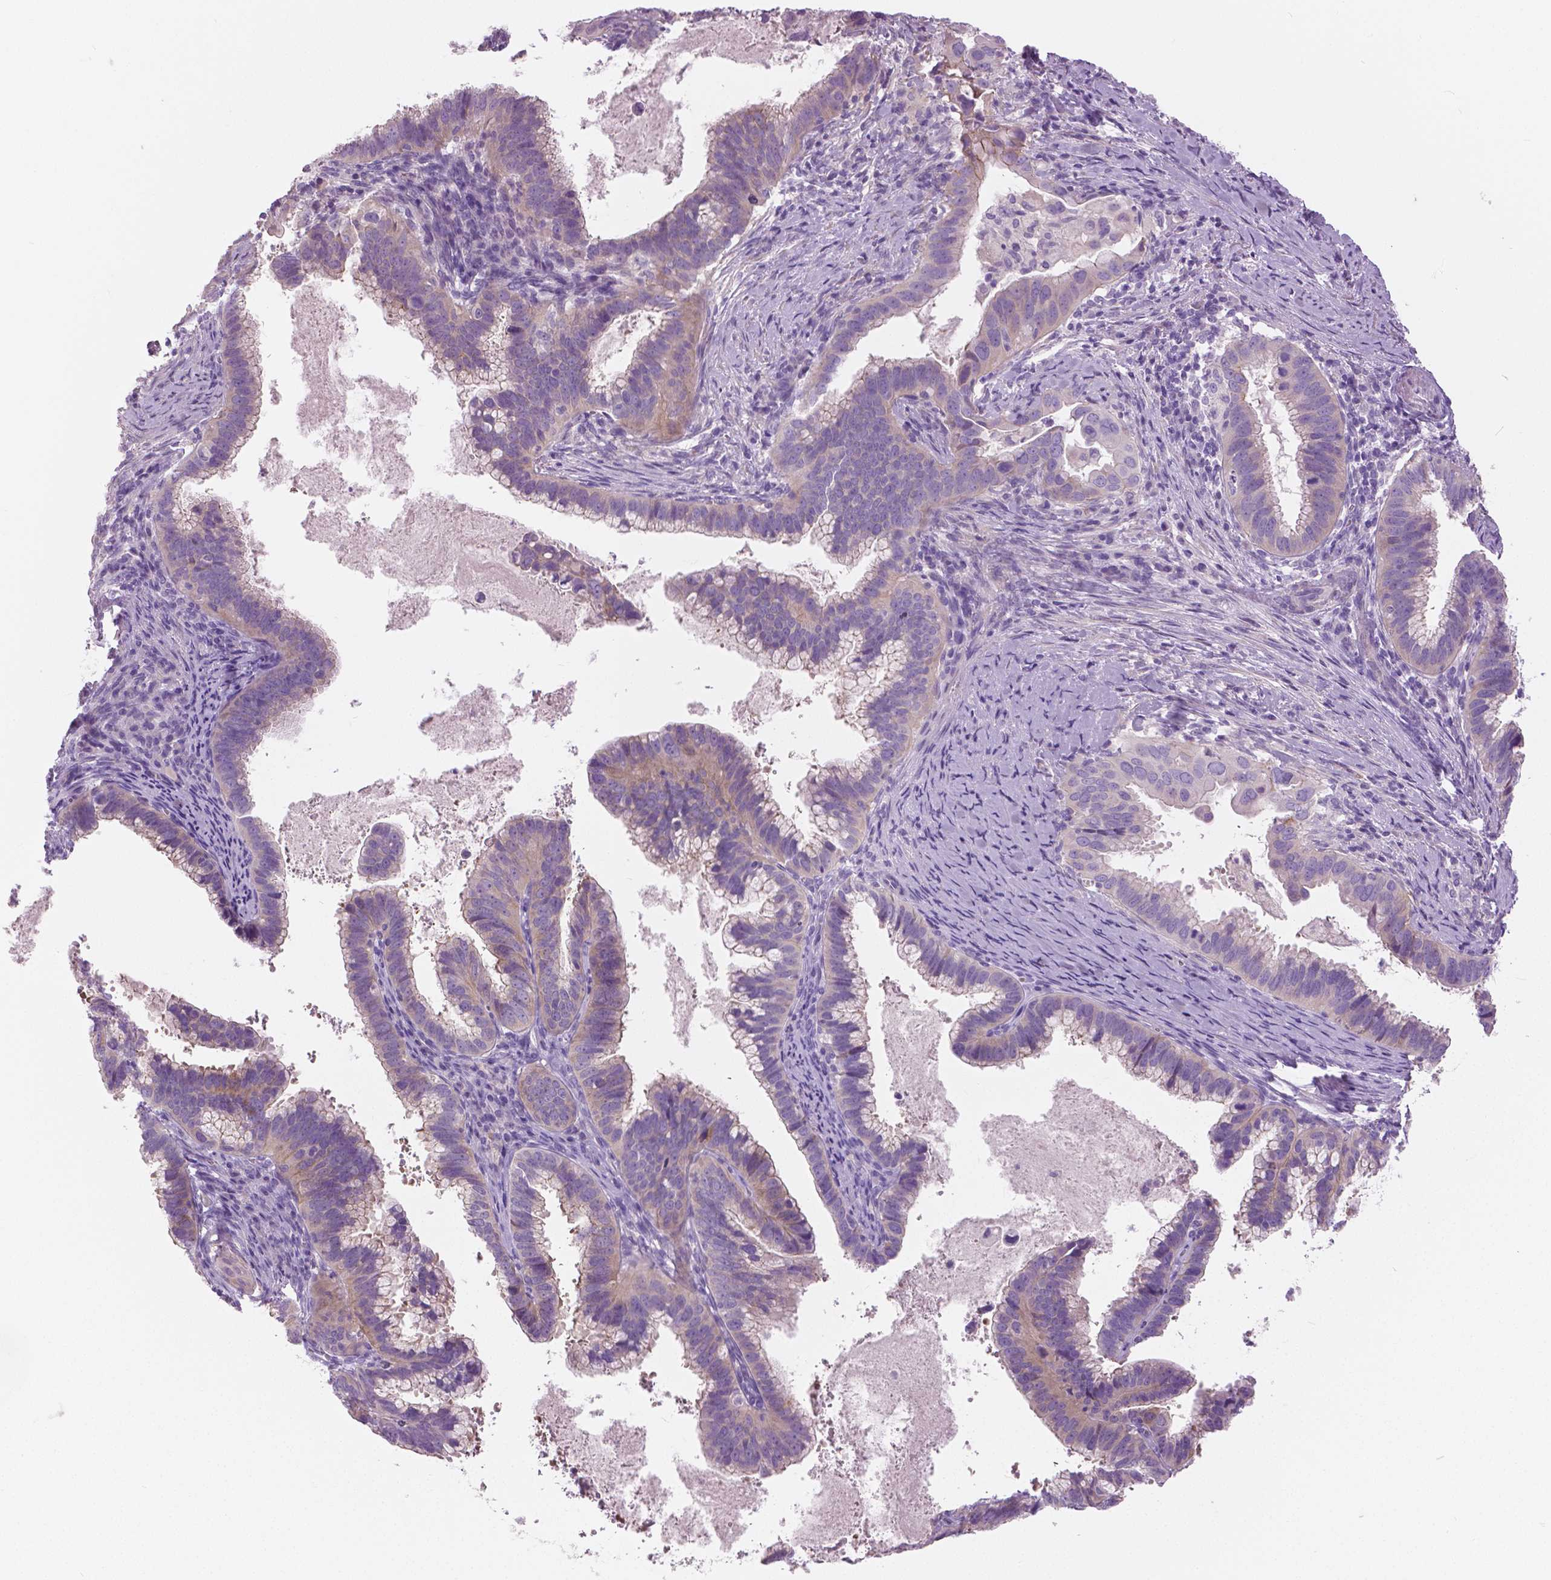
{"staining": {"intensity": "weak", "quantity": "25%-75%", "location": "cytoplasmic/membranous"}, "tissue": "cervical cancer", "cell_type": "Tumor cells", "image_type": "cancer", "snomed": [{"axis": "morphology", "description": "Adenocarcinoma, NOS"}, {"axis": "topography", "description": "Cervix"}], "caption": "The histopathology image demonstrates a brown stain indicating the presence of a protein in the cytoplasmic/membranous of tumor cells in adenocarcinoma (cervical).", "gene": "SERPINI1", "patient": {"sex": "female", "age": 61}}